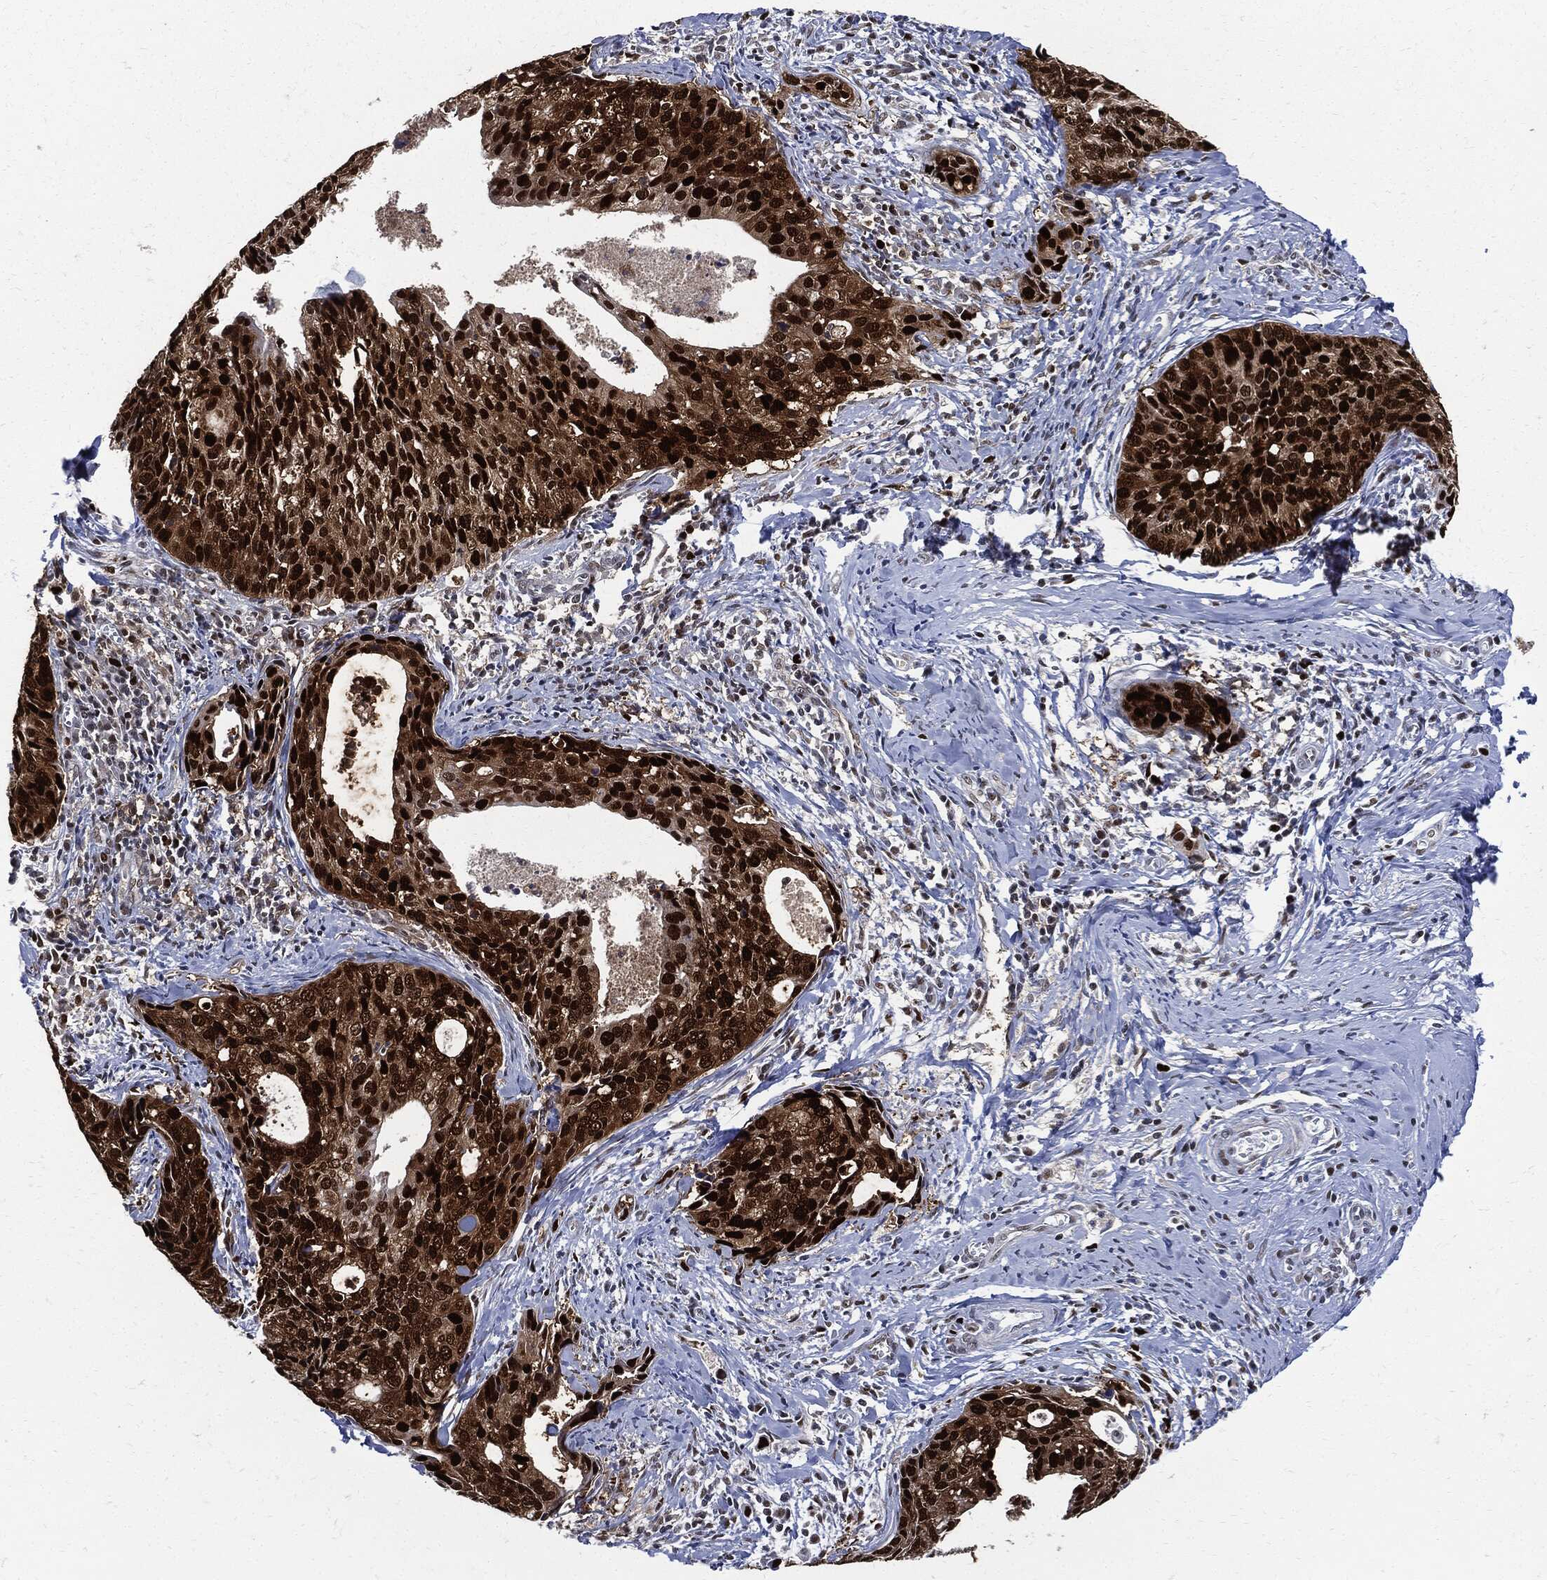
{"staining": {"intensity": "strong", "quantity": ">75%", "location": "nuclear"}, "tissue": "cervical cancer", "cell_type": "Tumor cells", "image_type": "cancer", "snomed": [{"axis": "morphology", "description": "Squamous cell carcinoma, NOS"}, {"axis": "topography", "description": "Cervix"}], "caption": "Cervical squamous cell carcinoma stained for a protein (brown) exhibits strong nuclear positive staining in approximately >75% of tumor cells.", "gene": "PCNA", "patient": {"sex": "female", "age": 29}}